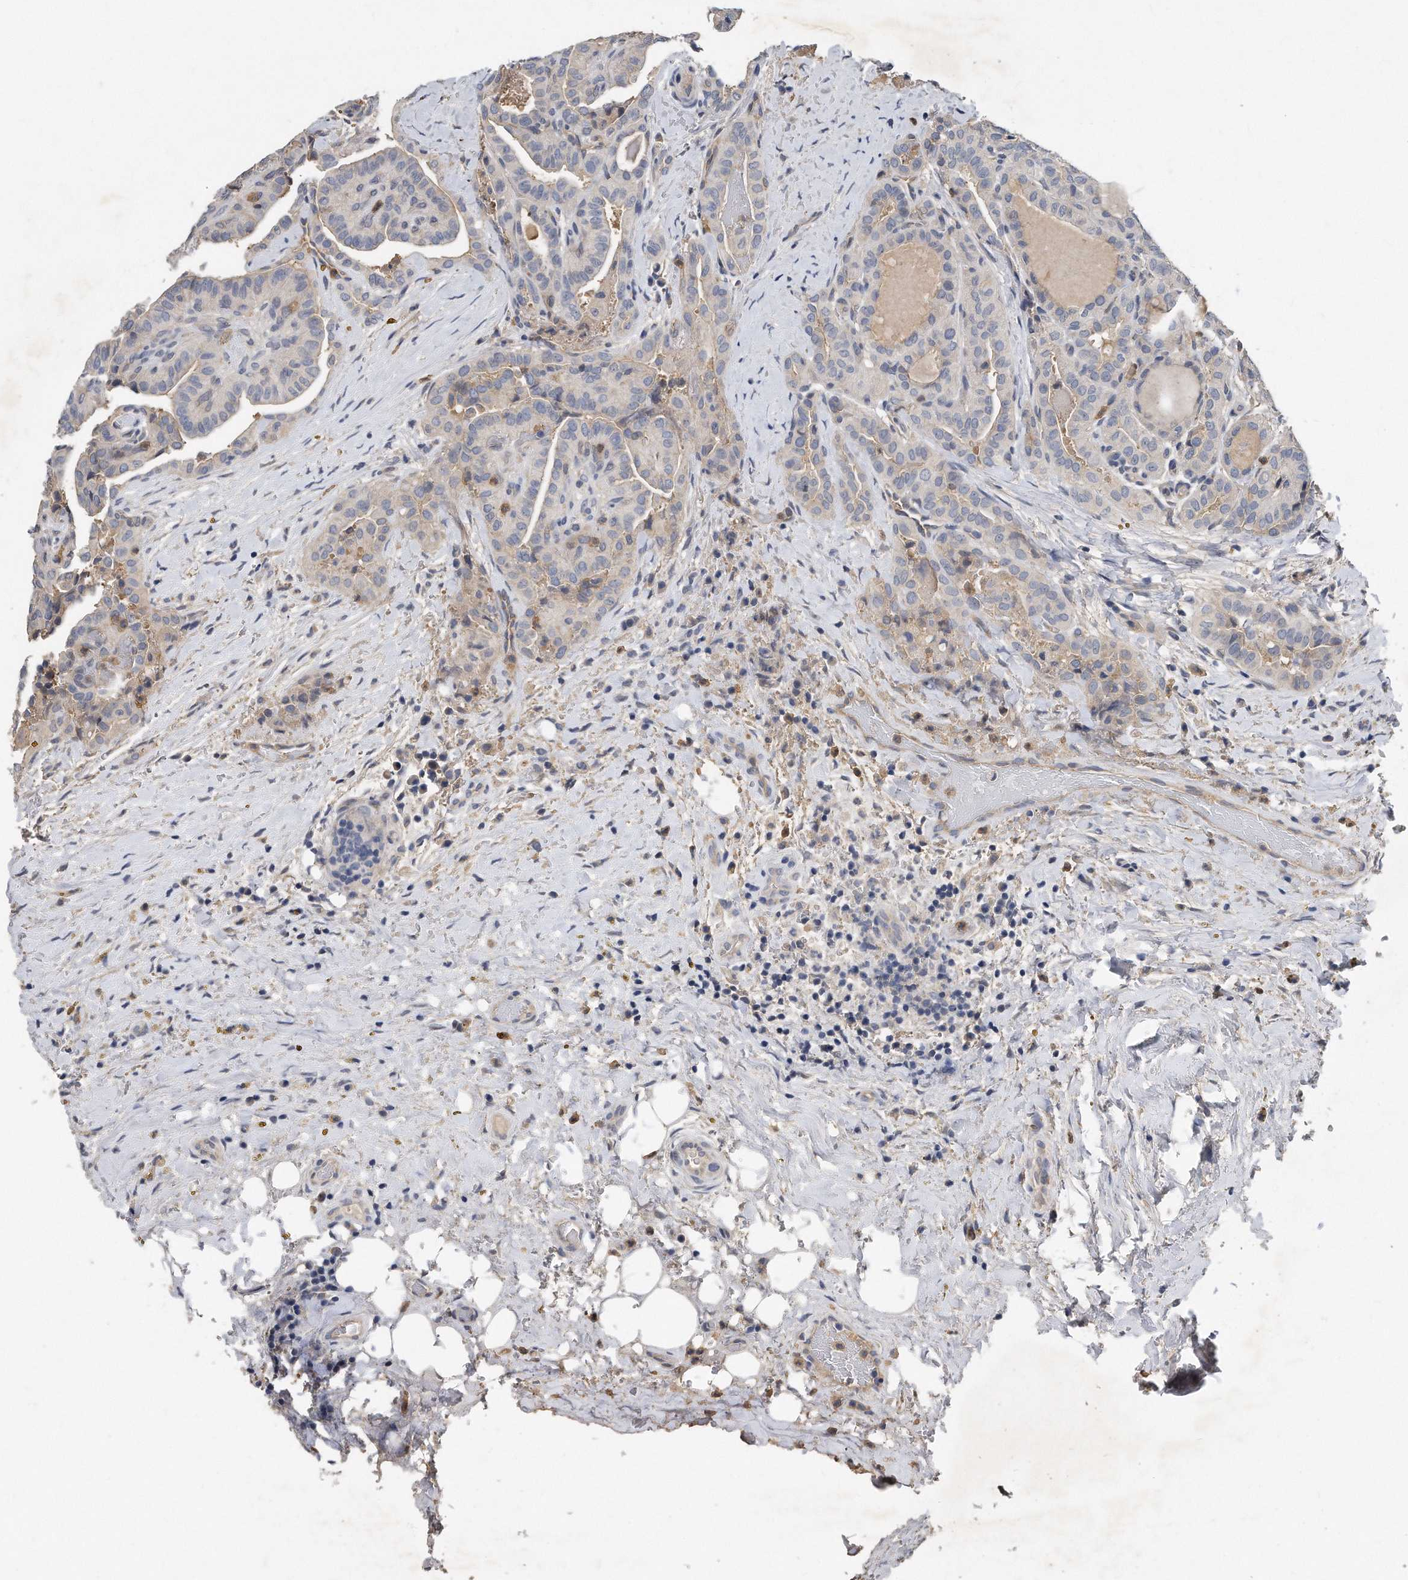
{"staining": {"intensity": "weak", "quantity": "<25%", "location": "cytoplasmic/membranous"}, "tissue": "thyroid cancer", "cell_type": "Tumor cells", "image_type": "cancer", "snomed": [{"axis": "morphology", "description": "Papillary adenocarcinoma, NOS"}, {"axis": "topography", "description": "Thyroid gland"}], "caption": "Immunohistochemistry of papillary adenocarcinoma (thyroid) shows no expression in tumor cells.", "gene": "HOMER3", "patient": {"sex": "male", "age": 77}}